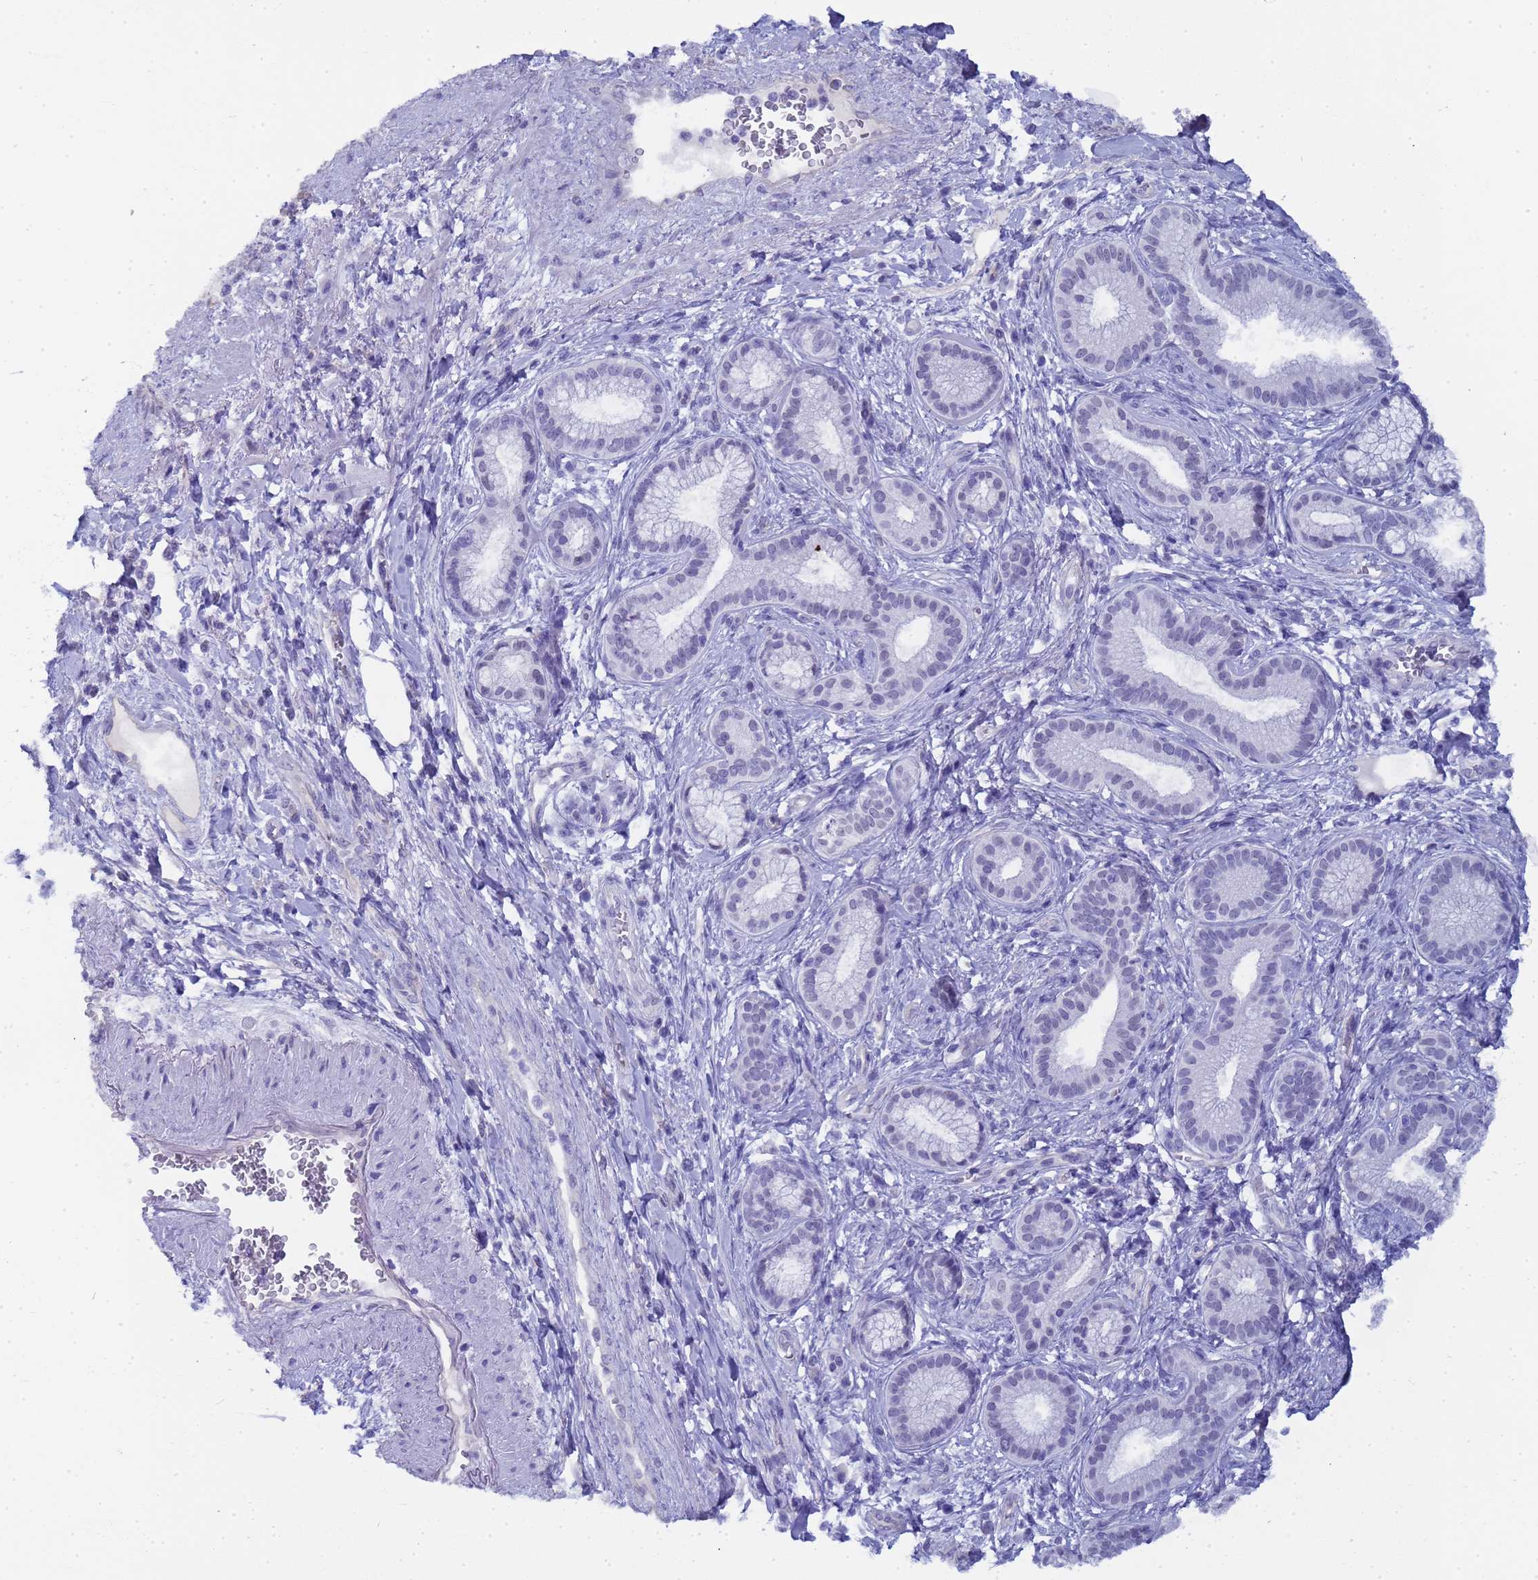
{"staining": {"intensity": "negative", "quantity": "none", "location": "none"}, "tissue": "pancreatic cancer", "cell_type": "Tumor cells", "image_type": "cancer", "snomed": [{"axis": "morphology", "description": "Adenocarcinoma, NOS"}, {"axis": "topography", "description": "Pancreas"}], "caption": "DAB immunohistochemical staining of human pancreatic adenocarcinoma reveals no significant expression in tumor cells. Nuclei are stained in blue.", "gene": "CTRC", "patient": {"sex": "male", "age": 72}}